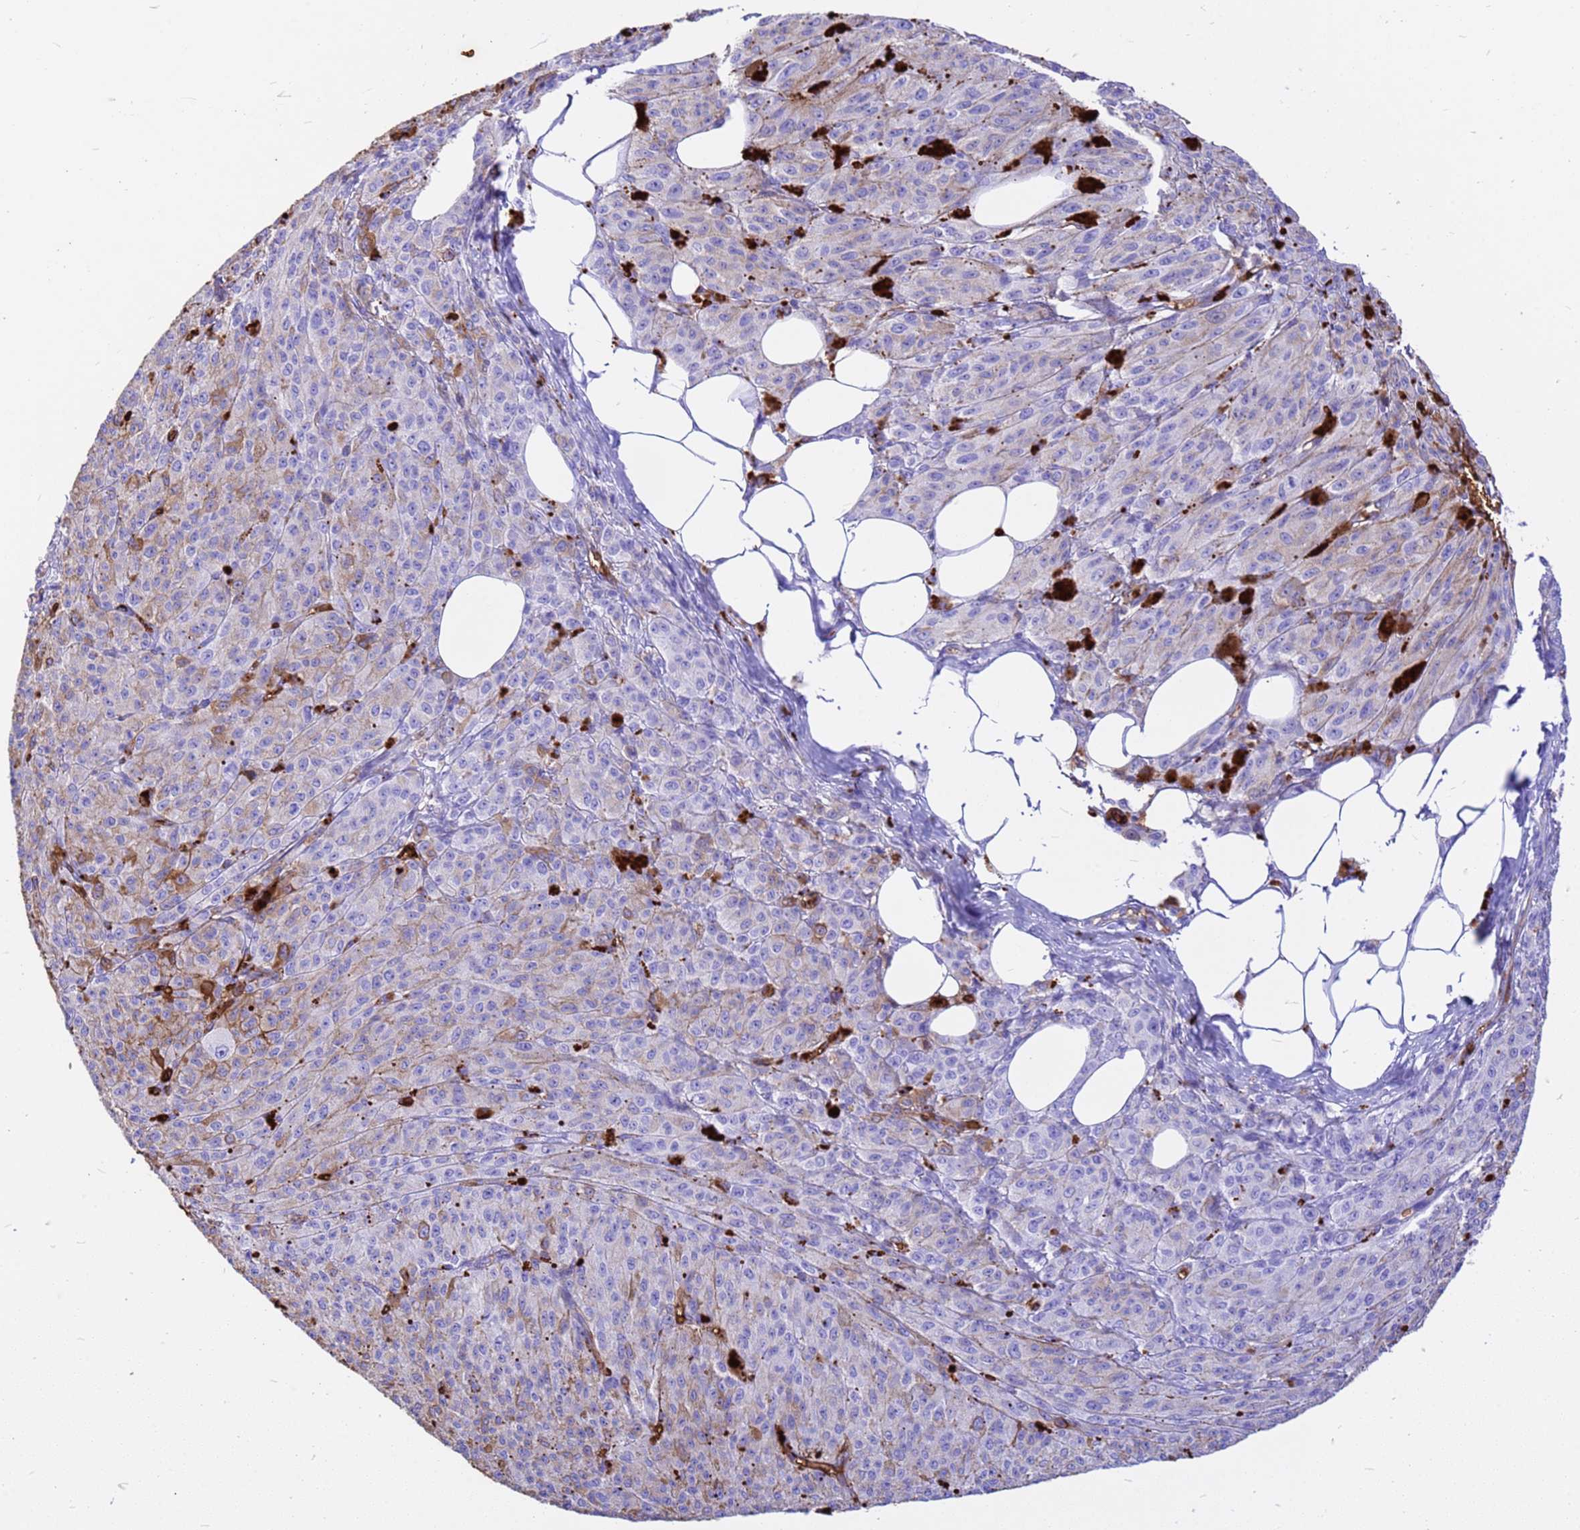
{"staining": {"intensity": "negative", "quantity": "none", "location": "none"}, "tissue": "melanoma", "cell_type": "Tumor cells", "image_type": "cancer", "snomed": [{"axis": "morphology", "description": "Malignant melanoma, NOS"}, {"axis": "topography", "description": "Skin"}], "caption": "This is an immunohistochemistry (IHC) histopathology image of human malignant melanoma. There is no staining in tumor cells.", "gene": "HBA2", "patient": {"sex": "female", "age": 52}}